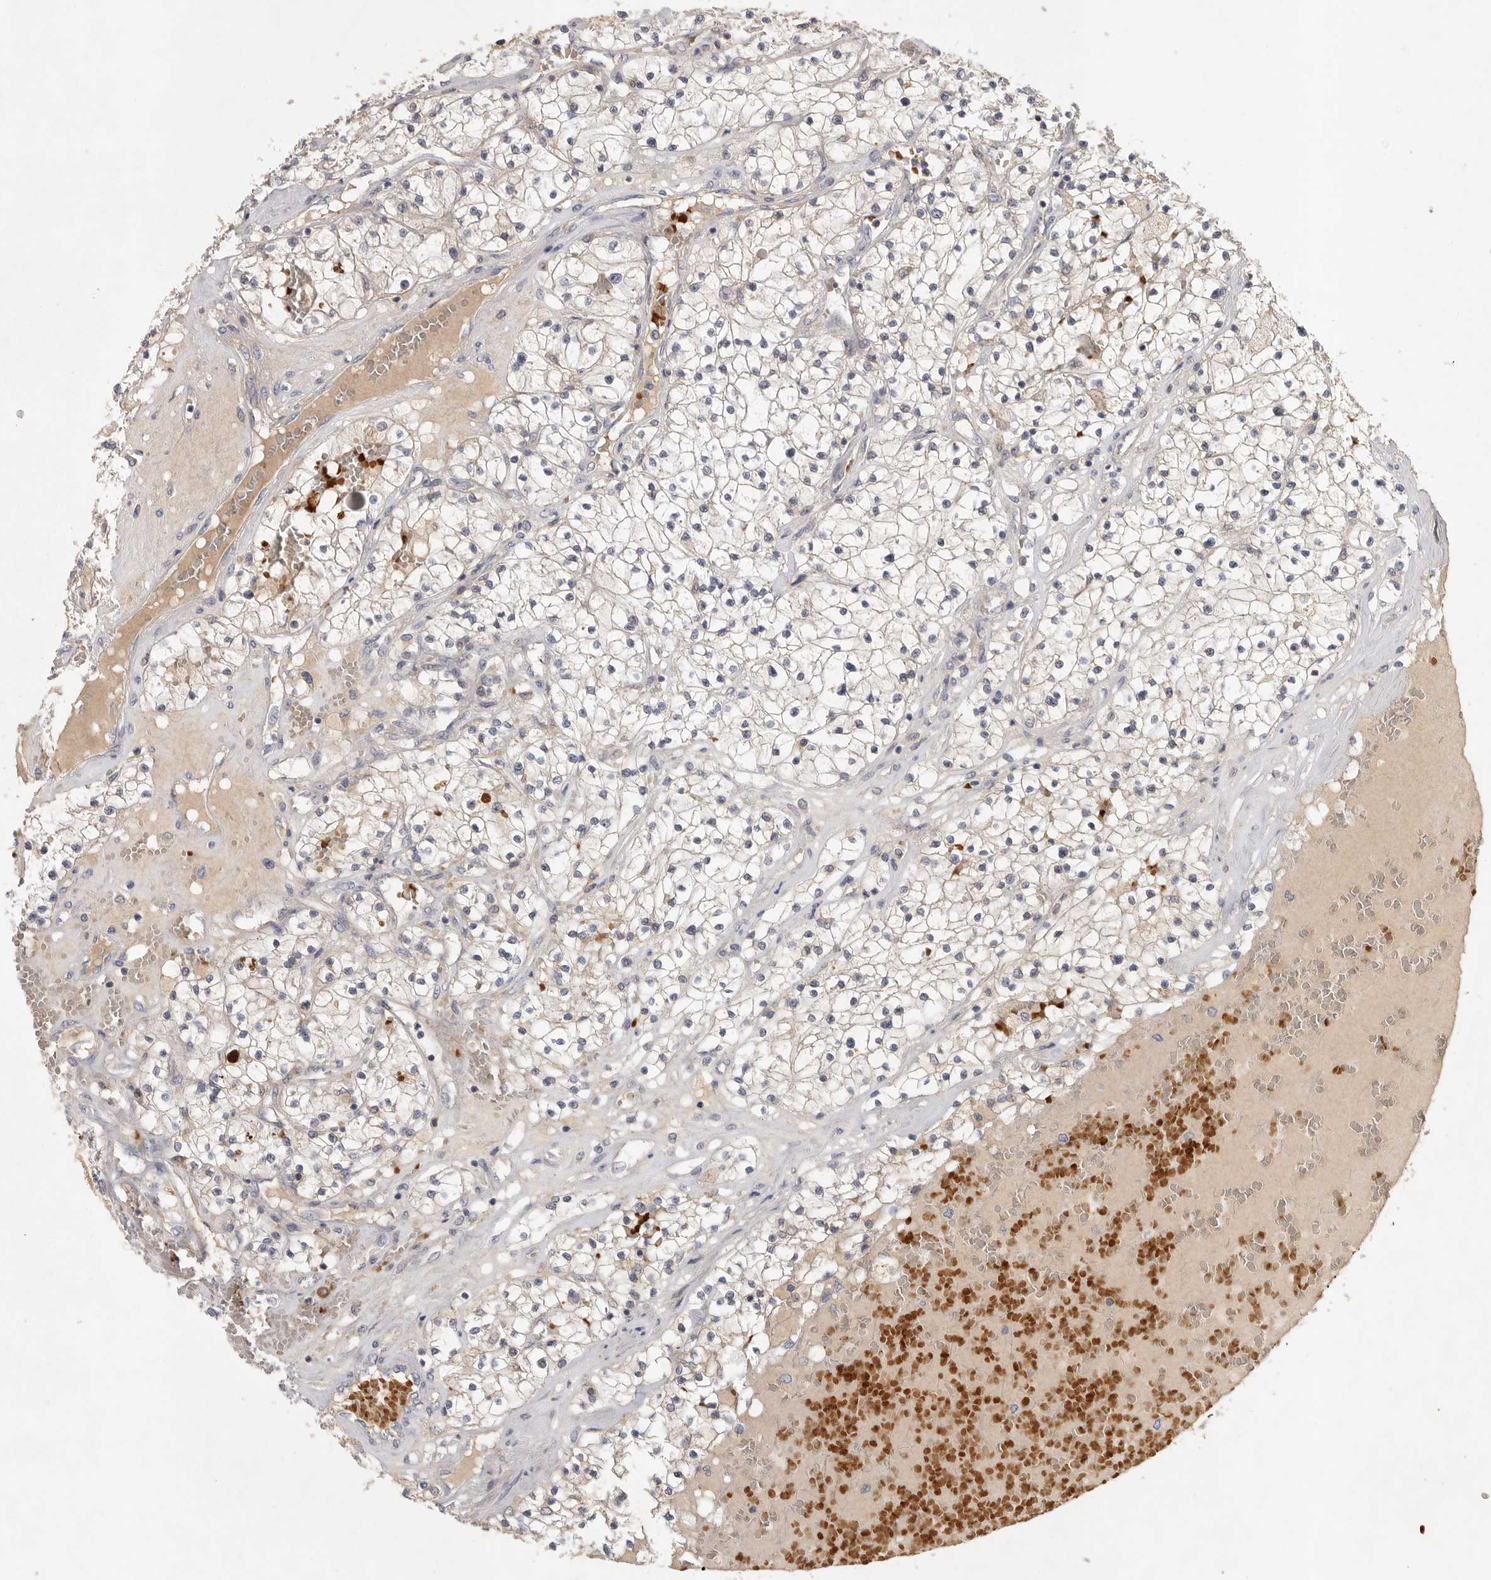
{"staining": {"intensity": "weak", "quantity": "<25%", "location": "cytoplasmic/membranous"}, "tissue": "renal cancer", "cell_type": "Tumor cells", "image_type": "cancer", "snomed": [{"axis": "morphology", "description": "Normal tissue, NOS"}, {"axis": "morphology", "description": "Adenocarcinoma, NOS"}, {"axis": "topography", "description": "Kidney"}], "caption": "An image of renal cancer (adenocarcinoma) stained for a protein demonstrates no brown staining in tumor cells.", "gene": "CFAP298", "patient": {"sex": "male", "age": 68}}